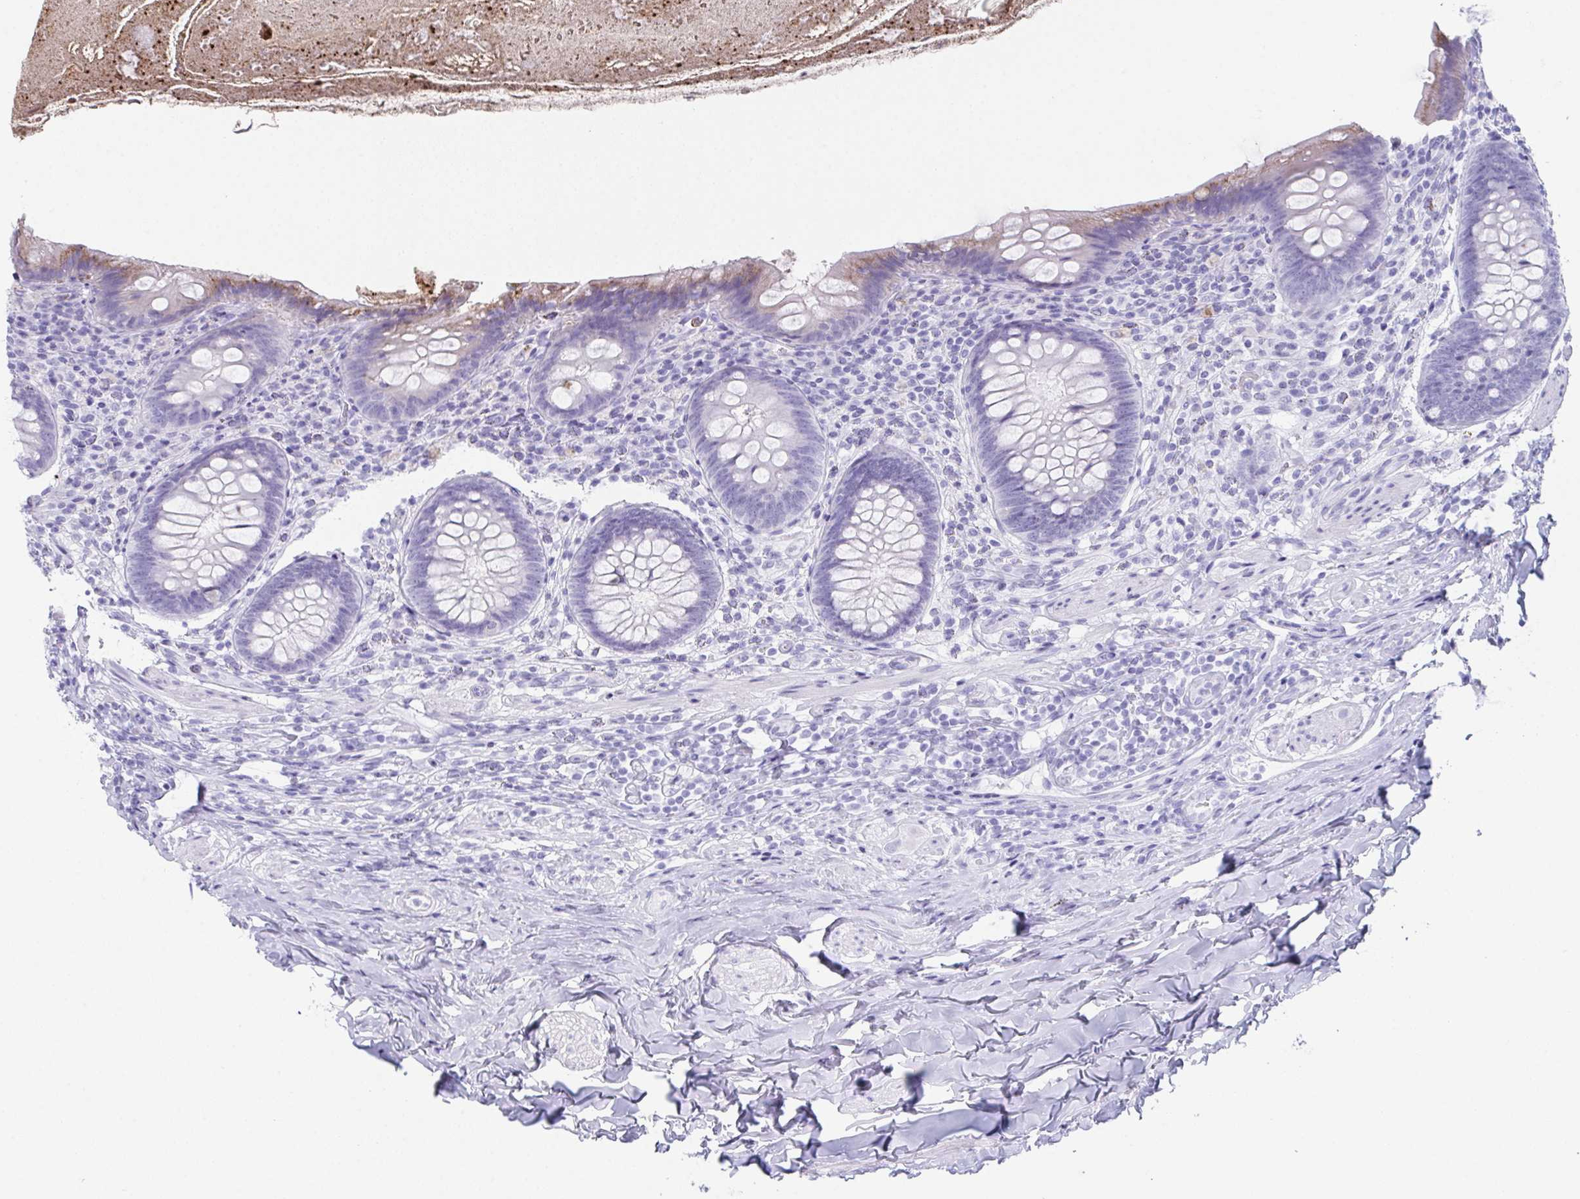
{"staining": {"intensity": "weak", "quantity": "<25%", "location": "cytoplasmic/membranous"}, "tissue": "appendix", "cell_type": "Glandular cells", "image_type": "normal", "snomed": [{"axis": "morphology", "description": "Normal tissue, NOS"}, {"axis": "topography", "description": "Appendix"}], "caption": "This is an immunohistochemistry (IHC) image of normal human appendix. There is no positivity in glandular cells.", "gene": "TEX19", "patient": {"sex": "male", "age": 47}}